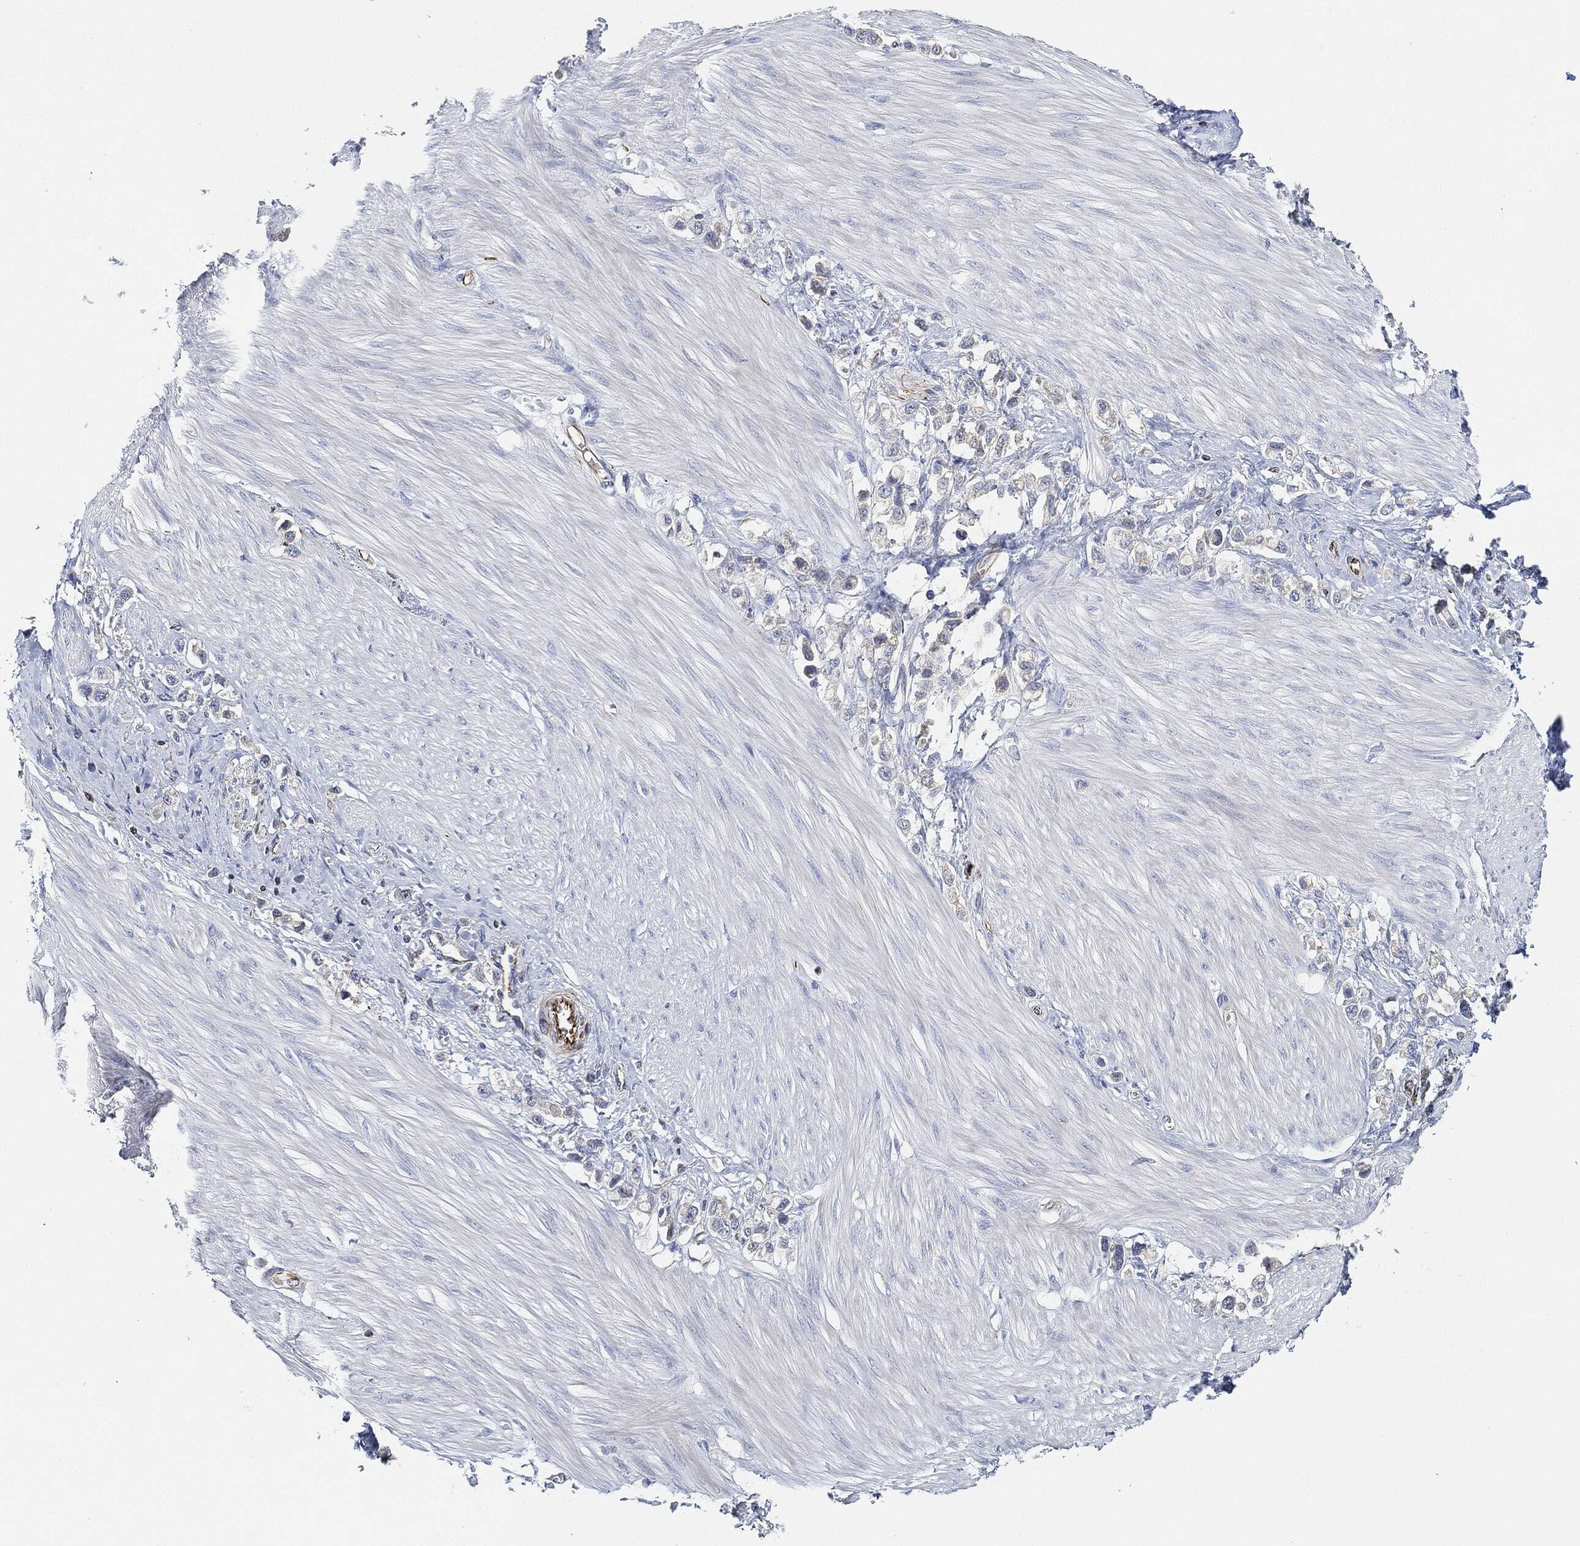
{"staining": {"intensity": "negative", "quantity": "none", "location": "none"}, "tissue": "stomach cancer", "cell_type": "Tumor cells", "image_type": "cancer", "snomed": [{"axis": "morphology", "description": "Normal tissue, NOS"}, {"axis": "morphology", "description": "Adenocarcinoma, NOS"}, {"axis": "morphology", "description": "Adenocarcinoma, High grade"}, {"axis": "topography", "description": "Stomach, upper"}, {"axis": "topography", "description": "Stomach"}], "caption": "A high-resolution micrograph shows IHC staining of adenocarcinoma (stomach), which exhibits no significant expression in tumor cells.", "gene": "THSD1", "patient": {"sex": "female", "age": 65}}